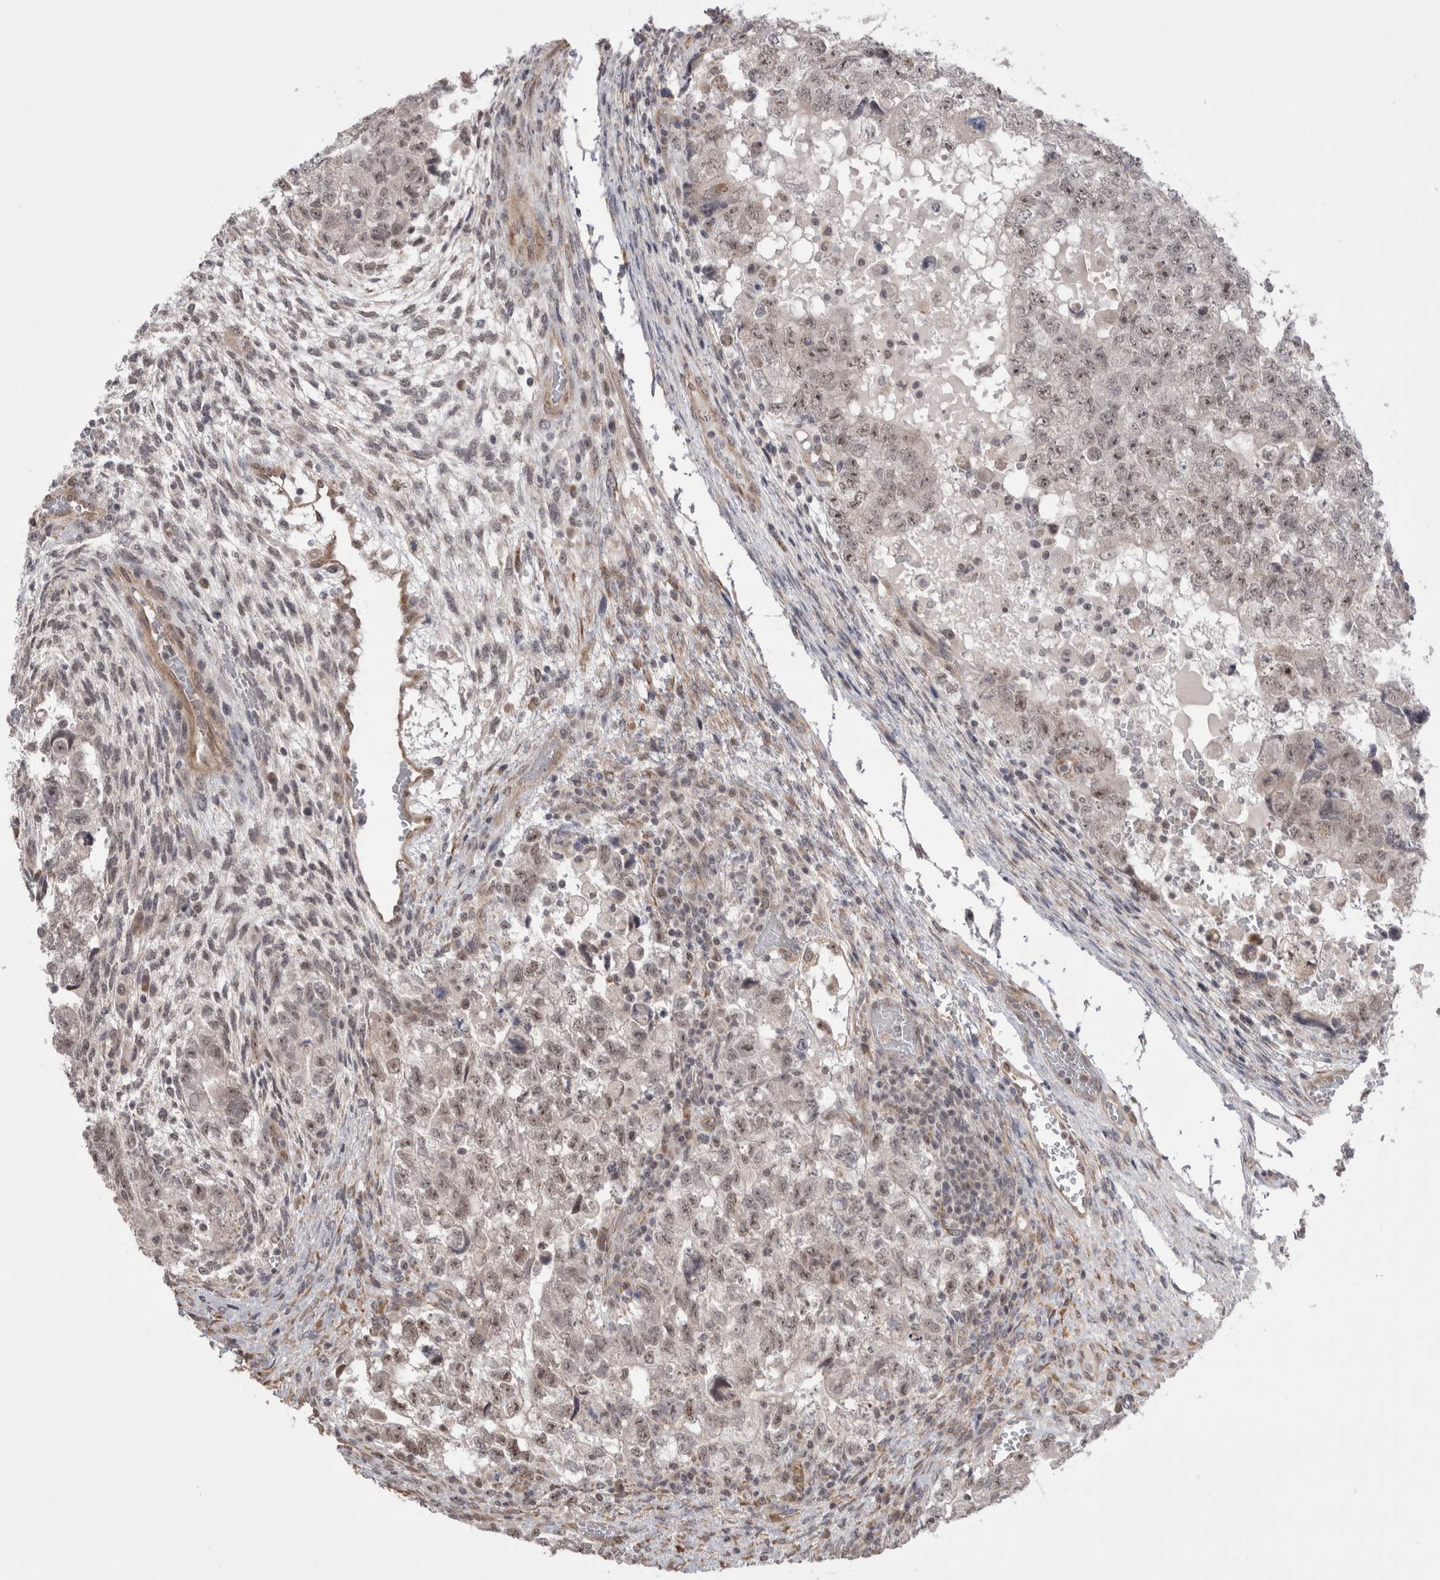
{"staining": {"intensity": "weak", "quantity": ">75%", "location": "nuclear"}, "tissue": "testis cancer", "cell_type": "Tumor cells", "image_type": "cancer", "snomed": [{"axis": "morphology", "description": "Carcinoma, Embryonal, NOS"}, {"axis": "topography", "description": "Testis"}], "caption": "Protein expression analysis of human testis cancer reveals weak nuclear expression in approximately >75% of tumor cells.", "gene": "EXOSC4", "patient": {"sex": "male", "age": 36}}